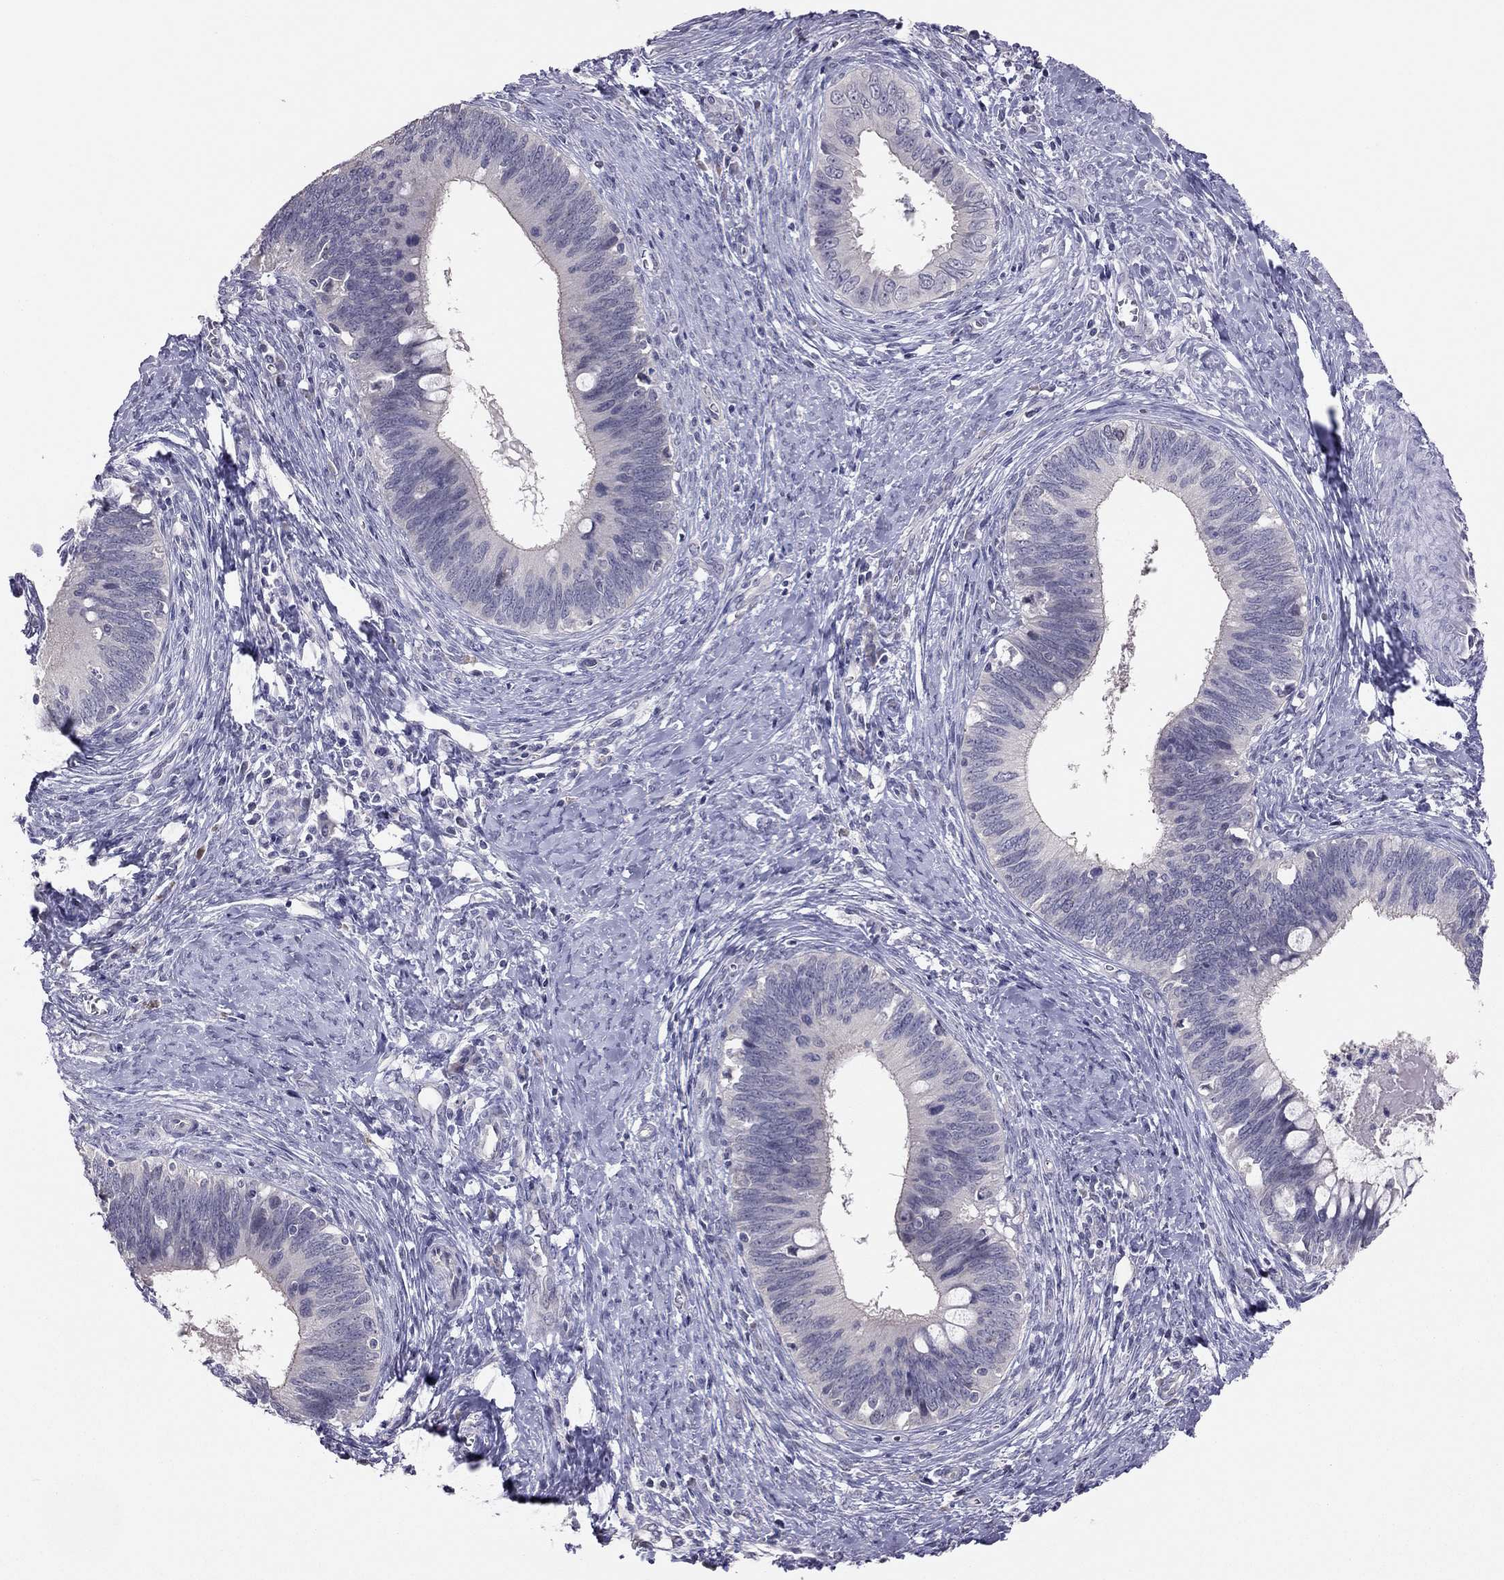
{"staining": {"intensity": "negative", "quantity": "none", "location": "none"}, "tissue": "cervical cancer", "cell_type": "Tumor cells", "image_type": "cancer", "snomed": [{"axis": "morphology", "description": "Adenocarcinoma, NOS"}, {"axis": "topography", "description": "Cervix"}], "caption": "Immunohistochemistry (IHC) of human cervical cancer displays no positivity in tumor cells.", "gene": "HSF2BP", "patient": {"sex": "female", "age": 42}}